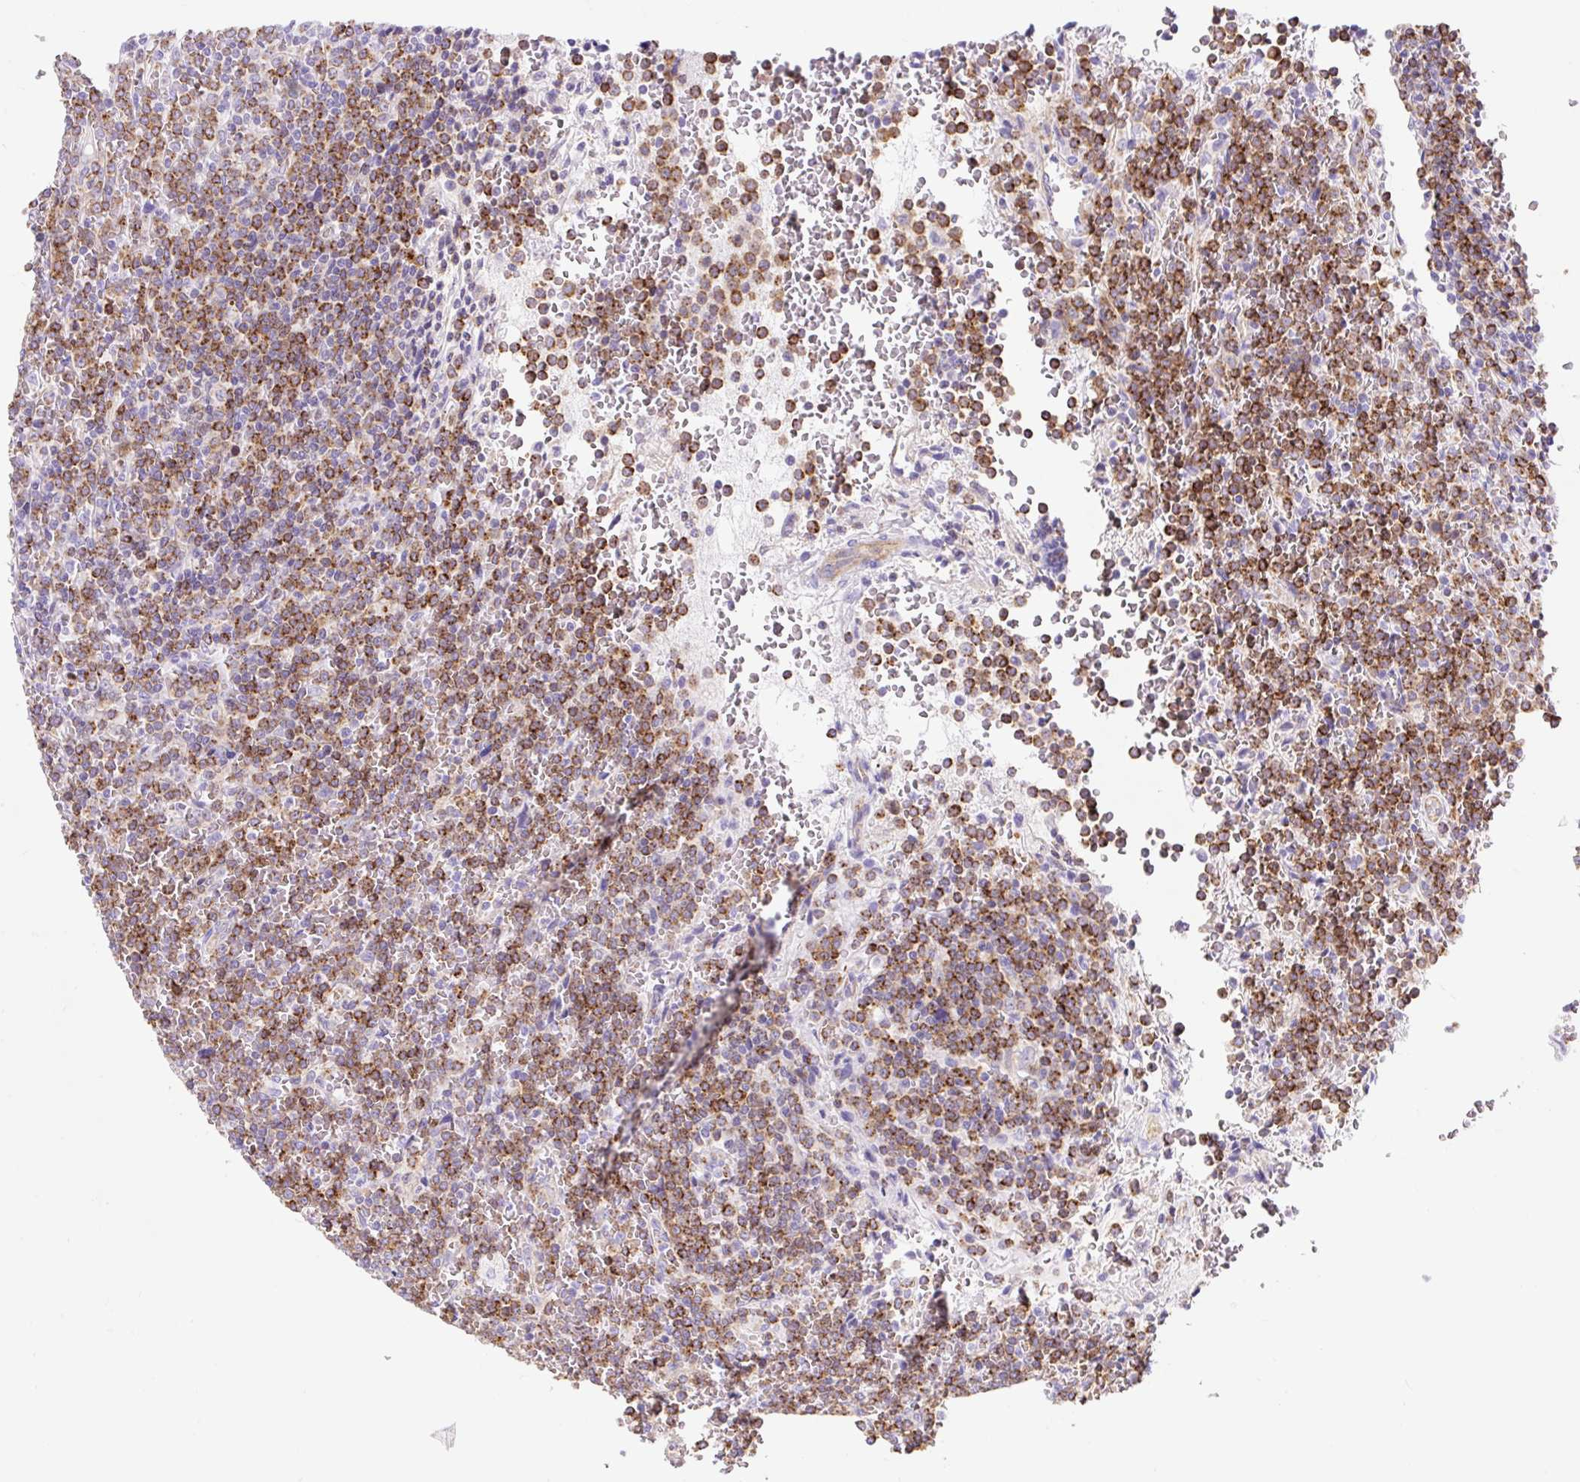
{"staining": {"intensity": "strong", "quantity": ">75%", "location": "cytoplasmic/membranous"}, "tissue": "lymphoma", "cell_type": "Tumor cells", "image_type": "cancer", "snomed": [{"axis": "morphology", "description": "Malignant lymphoma, non-Hodgkin's type, Low grade"}, {"axis": "topography", "description": "Spleen"}], "caption": "Malignant lymphoma, non-Hodgkin's type (low-grade) tissue exhibits strong cytoplasmic/membranous expression in approximately >75% of tumor cells The staining was performed using DAB, with brown indicating positive protein expression. Nuclei are stained blue with hematoxylin.", "gene": "HIP1R", "patient": {"sex": "female", "age": 19}}